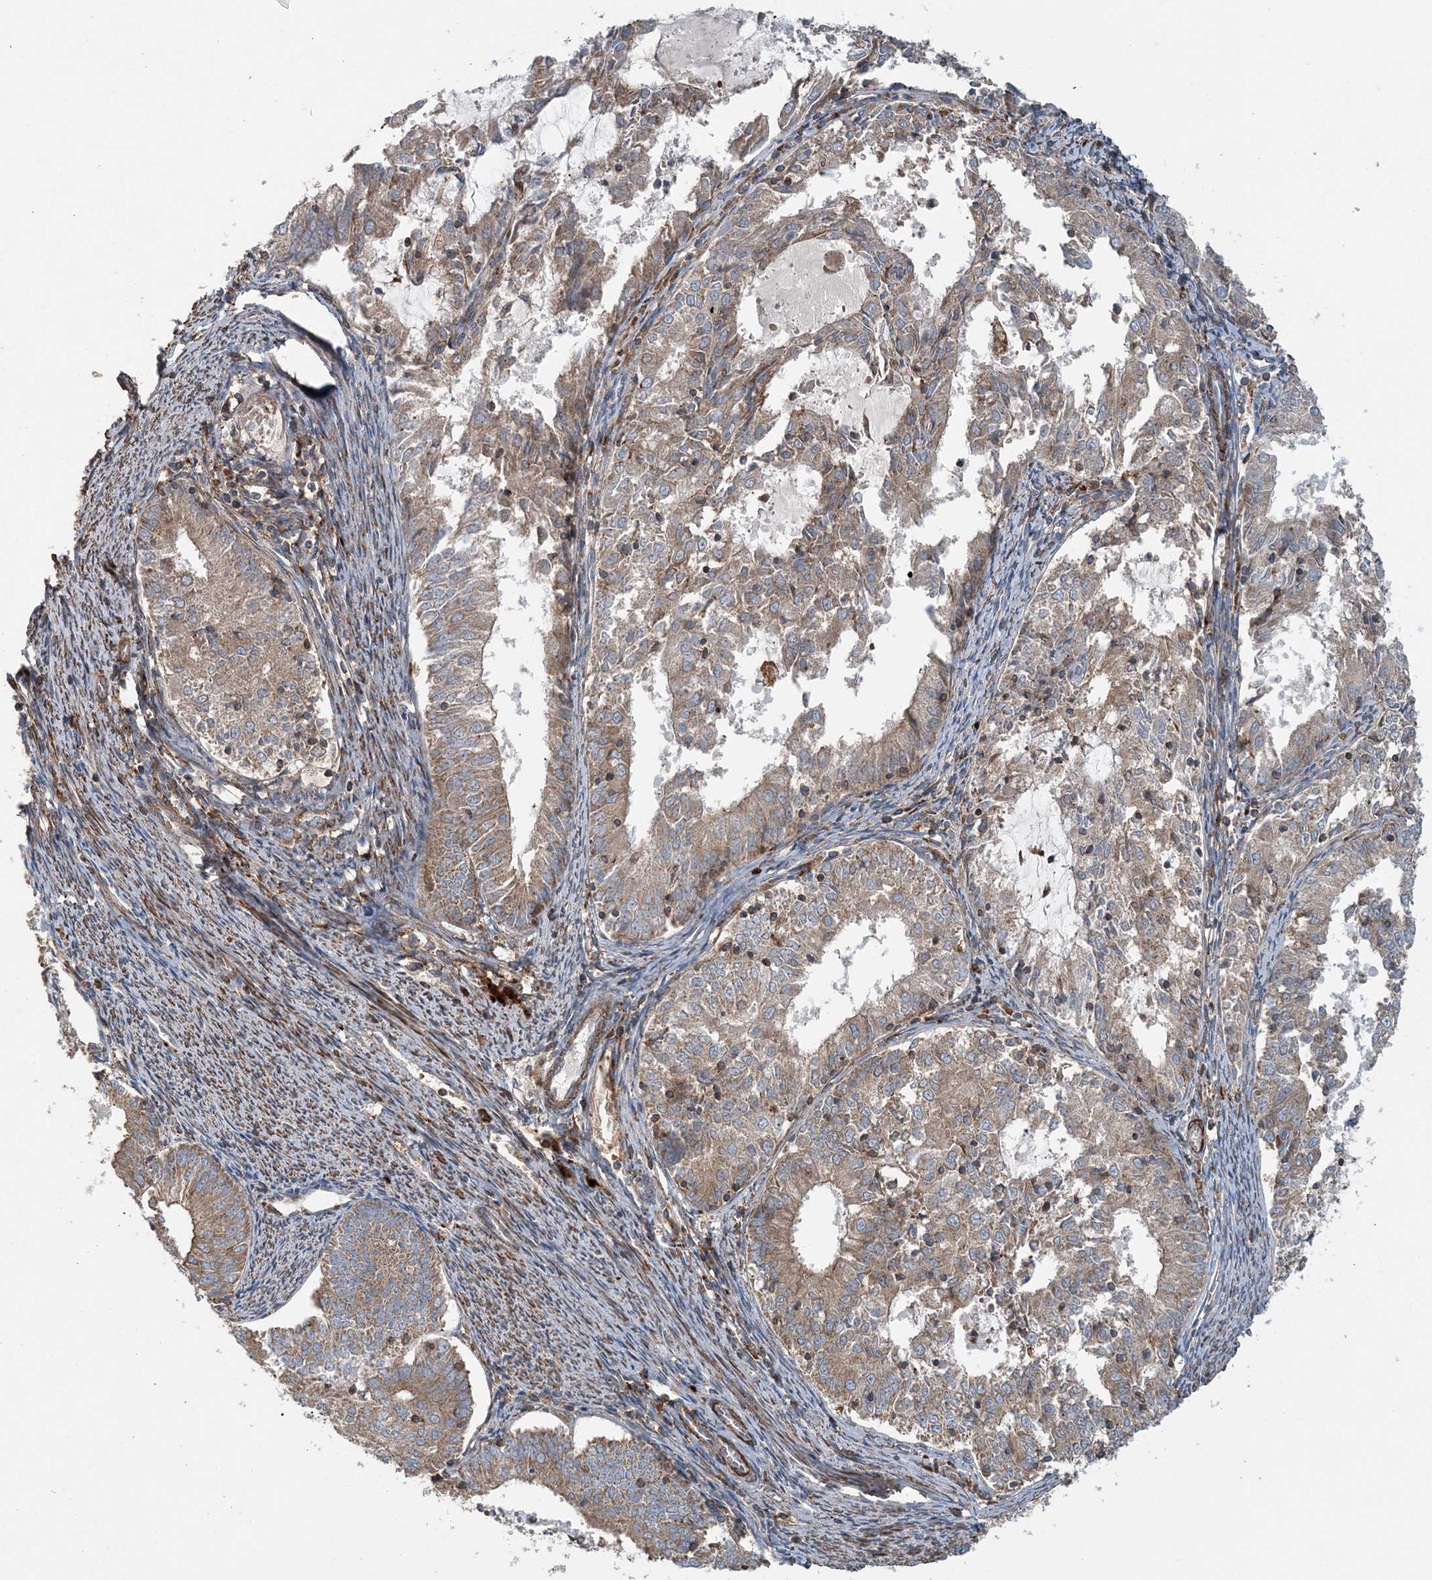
{"staining": {"intensity": "weak", "quantity": ">75%", "location": "cytoplasmic/membranous"}, "tissue": "endometrial cancer", "cell_type": "Tumor cells", "image_type": "cancer", "snomed": [{"axis": "morphology", "description": "Adenocarcinoma, NOS"}, {"axis": "topography", "description": "Endometrium"}], "caption": "DAB (3,3'-diaminobenzidine) immunohistochemical staining of human endometrial cancer shows weak cytoplasmic/membranous protein expression in approximately >75% of tumor cells.", "gene": "TTI1", "patient": {"sex": "female", "age": 57}}